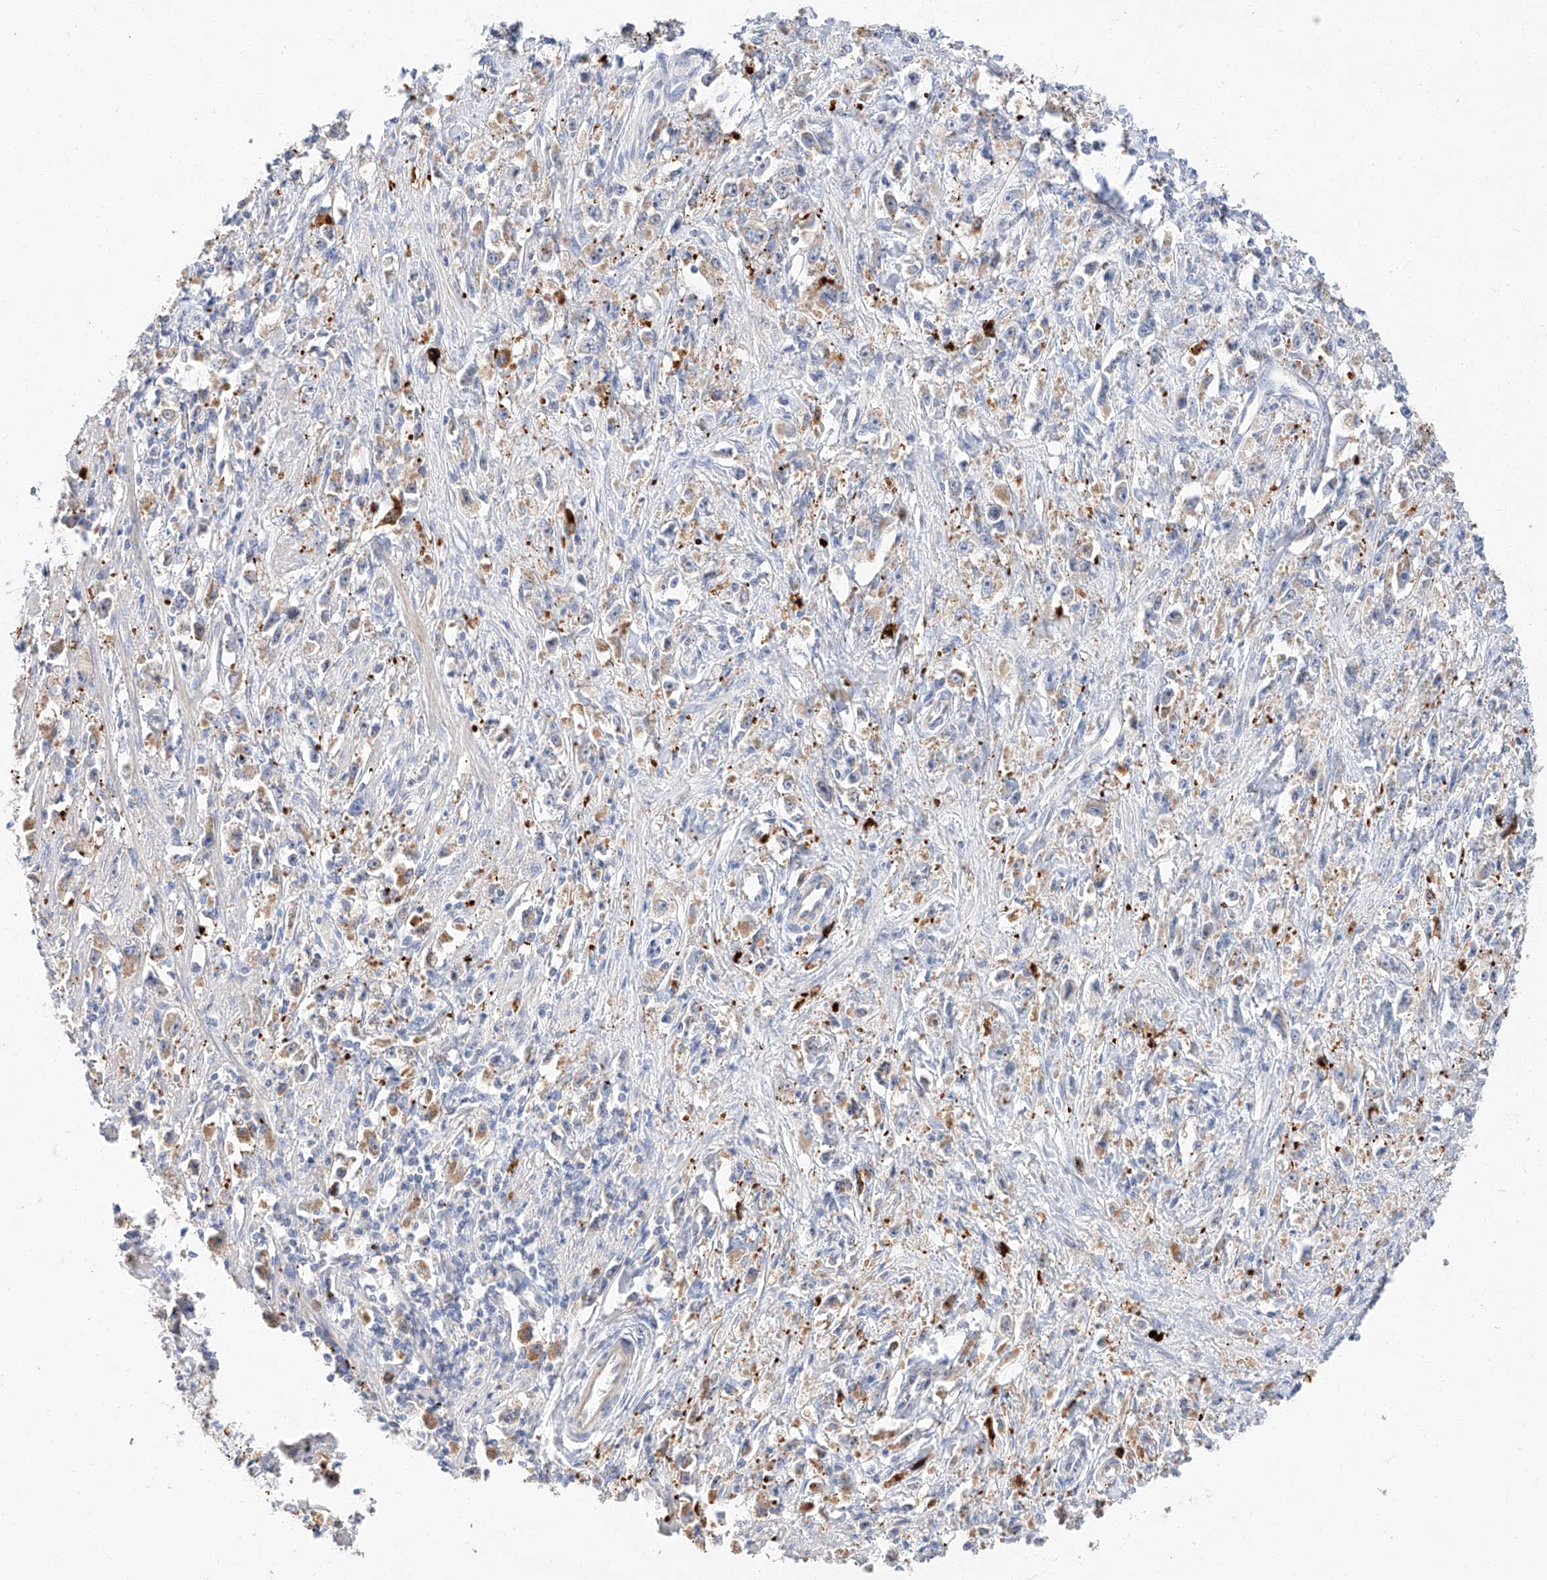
{"staining": {"intensity": "weak", "quantity": "25%-75%", "location": "cytoplasmic/membranous"}, "tissue": "stomach cancer", "cell_type": "Tumor cells", "image_type": "cancer", "snomed": [{"axis": "morphology", "description": "Adenocarcinoma, NOS"}, {"axis": "topography", "description": "Stomach"}], "caption": "An IHC micrograph of neoplastic tissue is shown. Protein staining in brown shows weak cytoplasmic/membranous positivity in stomach cancer (adenocarcinoma) within tumor cells.", "gene": "GLMN", "patient": {"sex": "female", "age": 59}}